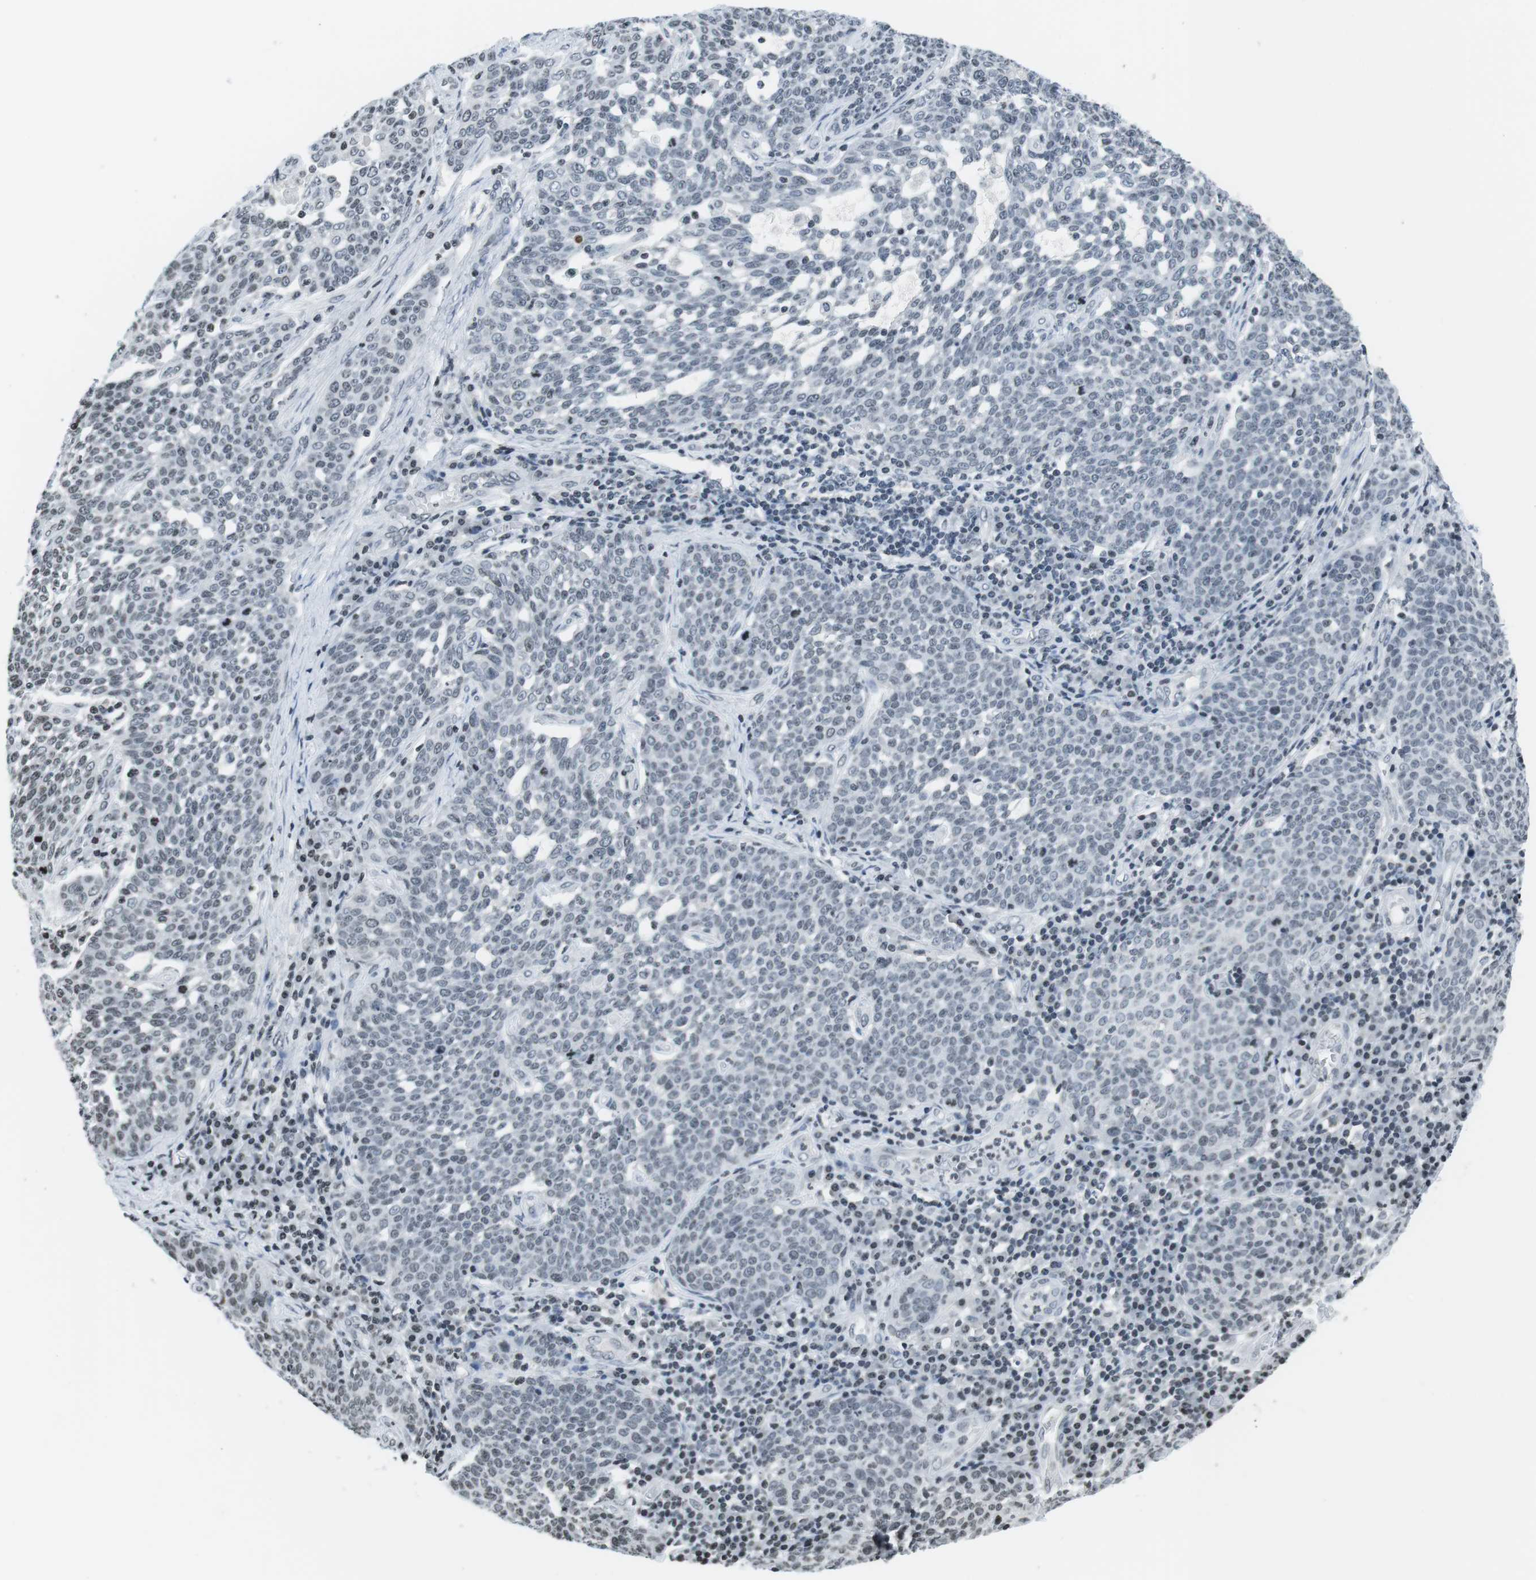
{"staining": {"intensity": "negative", "quantity": "none", "location": "none"}, "tissue": "cervical cancer", "cell_type": "Tumor cells", "image_type": "cancer", "snomed": [{"axis": "morphology", "description": "Squamous cell carcinoma, NOS"}, {"axis": "topography", "description": "Cervix"}], "caption": "The image shows no significant positivity in tumor cells of cervical cancer (squamous cell carcinoma). The staining was performed using DAB to visualize the protein expression in brown, while the nuclei were stained in blue with hematoxylin (Magnification: 20x).", "gene": "E2F2", "patient": {"sex": "female", "age": 34}}